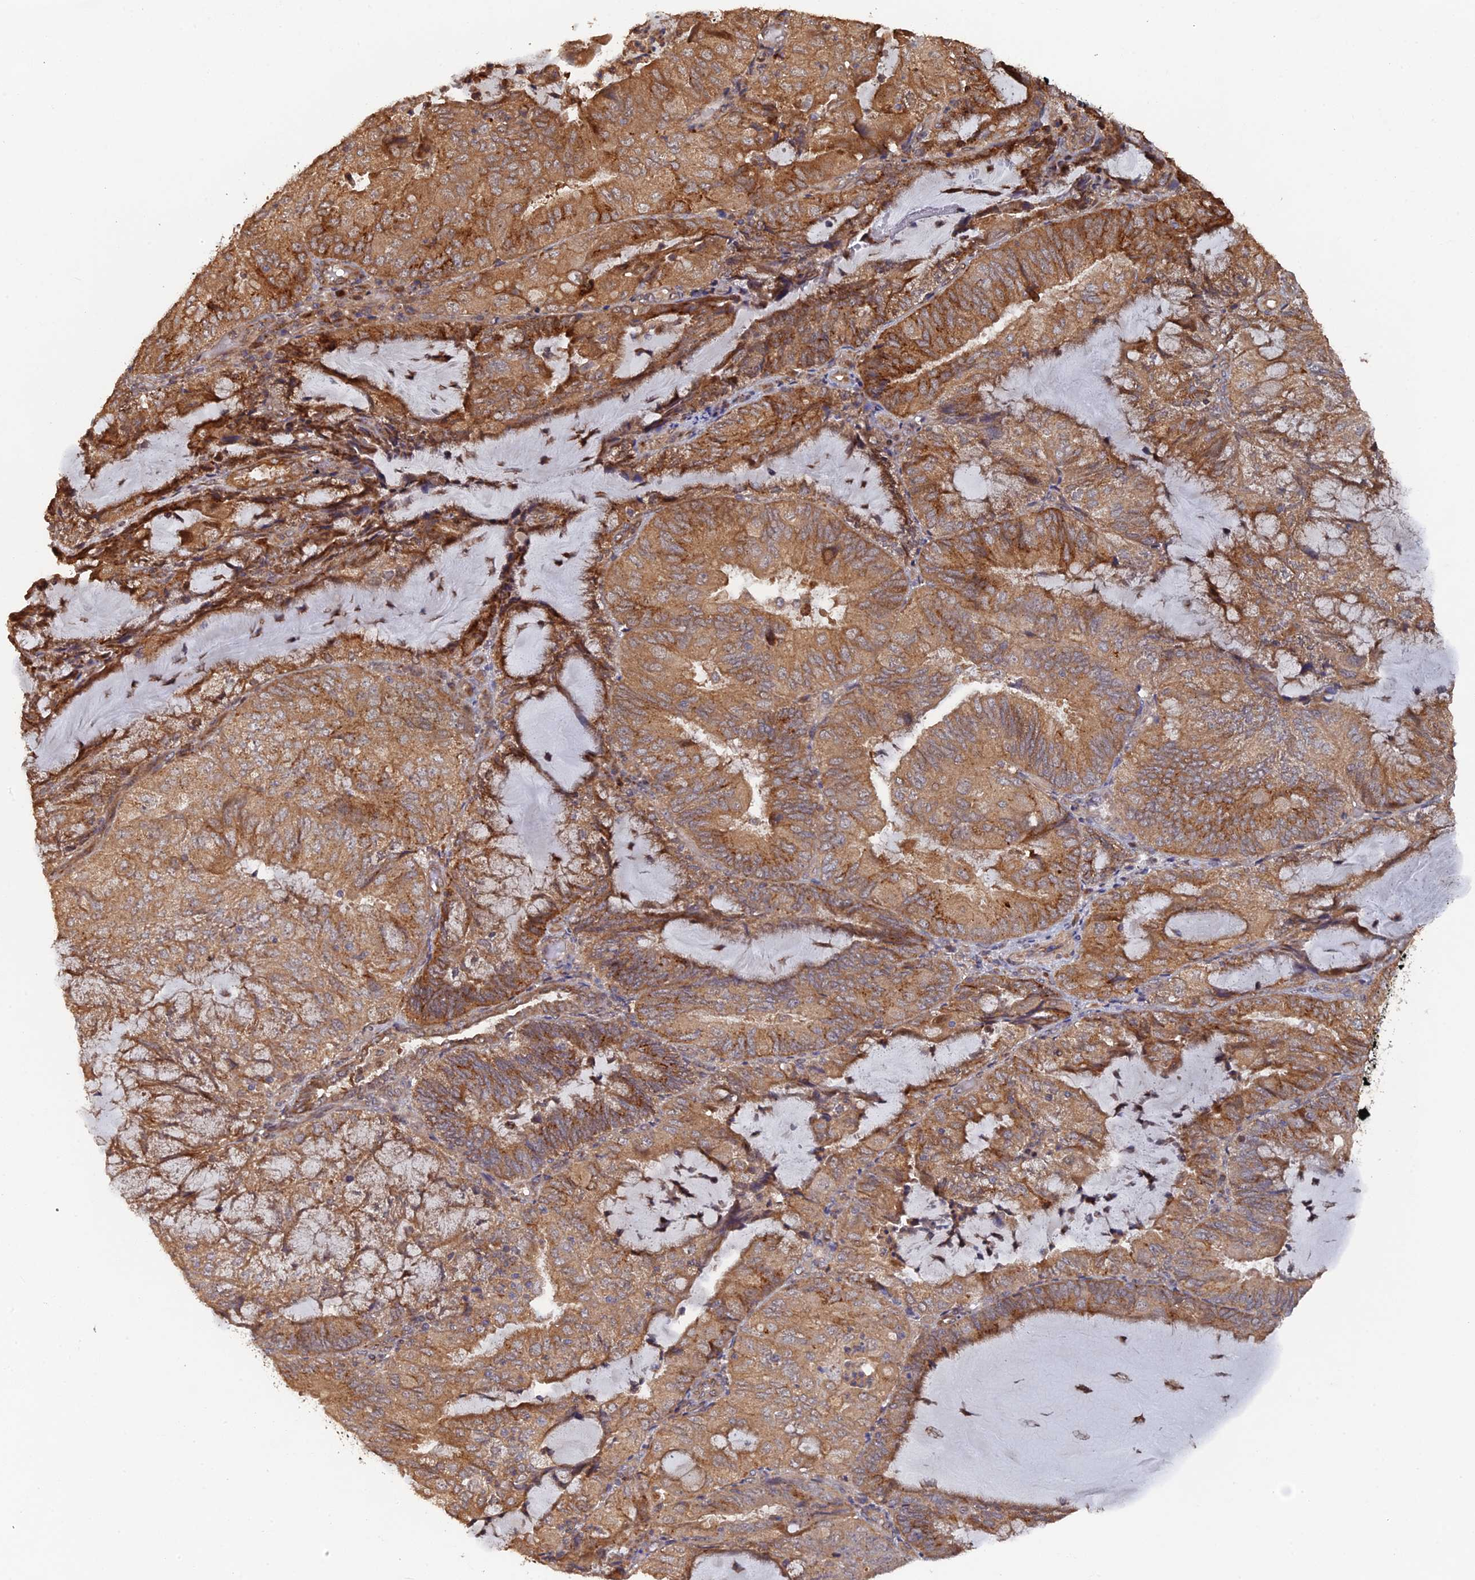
{"staining": {"intensity": "moderate", "quantity": ">75%", "location": "cytoplasmic/membranous"}, "tissue": "endometrial cancer", "cell_type": "Tumor cells", "image_type": "cancer", "snomed": [{"axis": "morphology", "description": "Adenocarcinoma, NOS"}, {"axis": "topography", "description": "Endometrium"}], "caption": "Human endometrial cancer (adenocarcinoma) stained with a brown dye shows moderate cytoplasmic/membranous positive positivity in about >75% of tumor cells.", "gene": "VPS37C", "patient": {"sex": "female", "age": 81}}